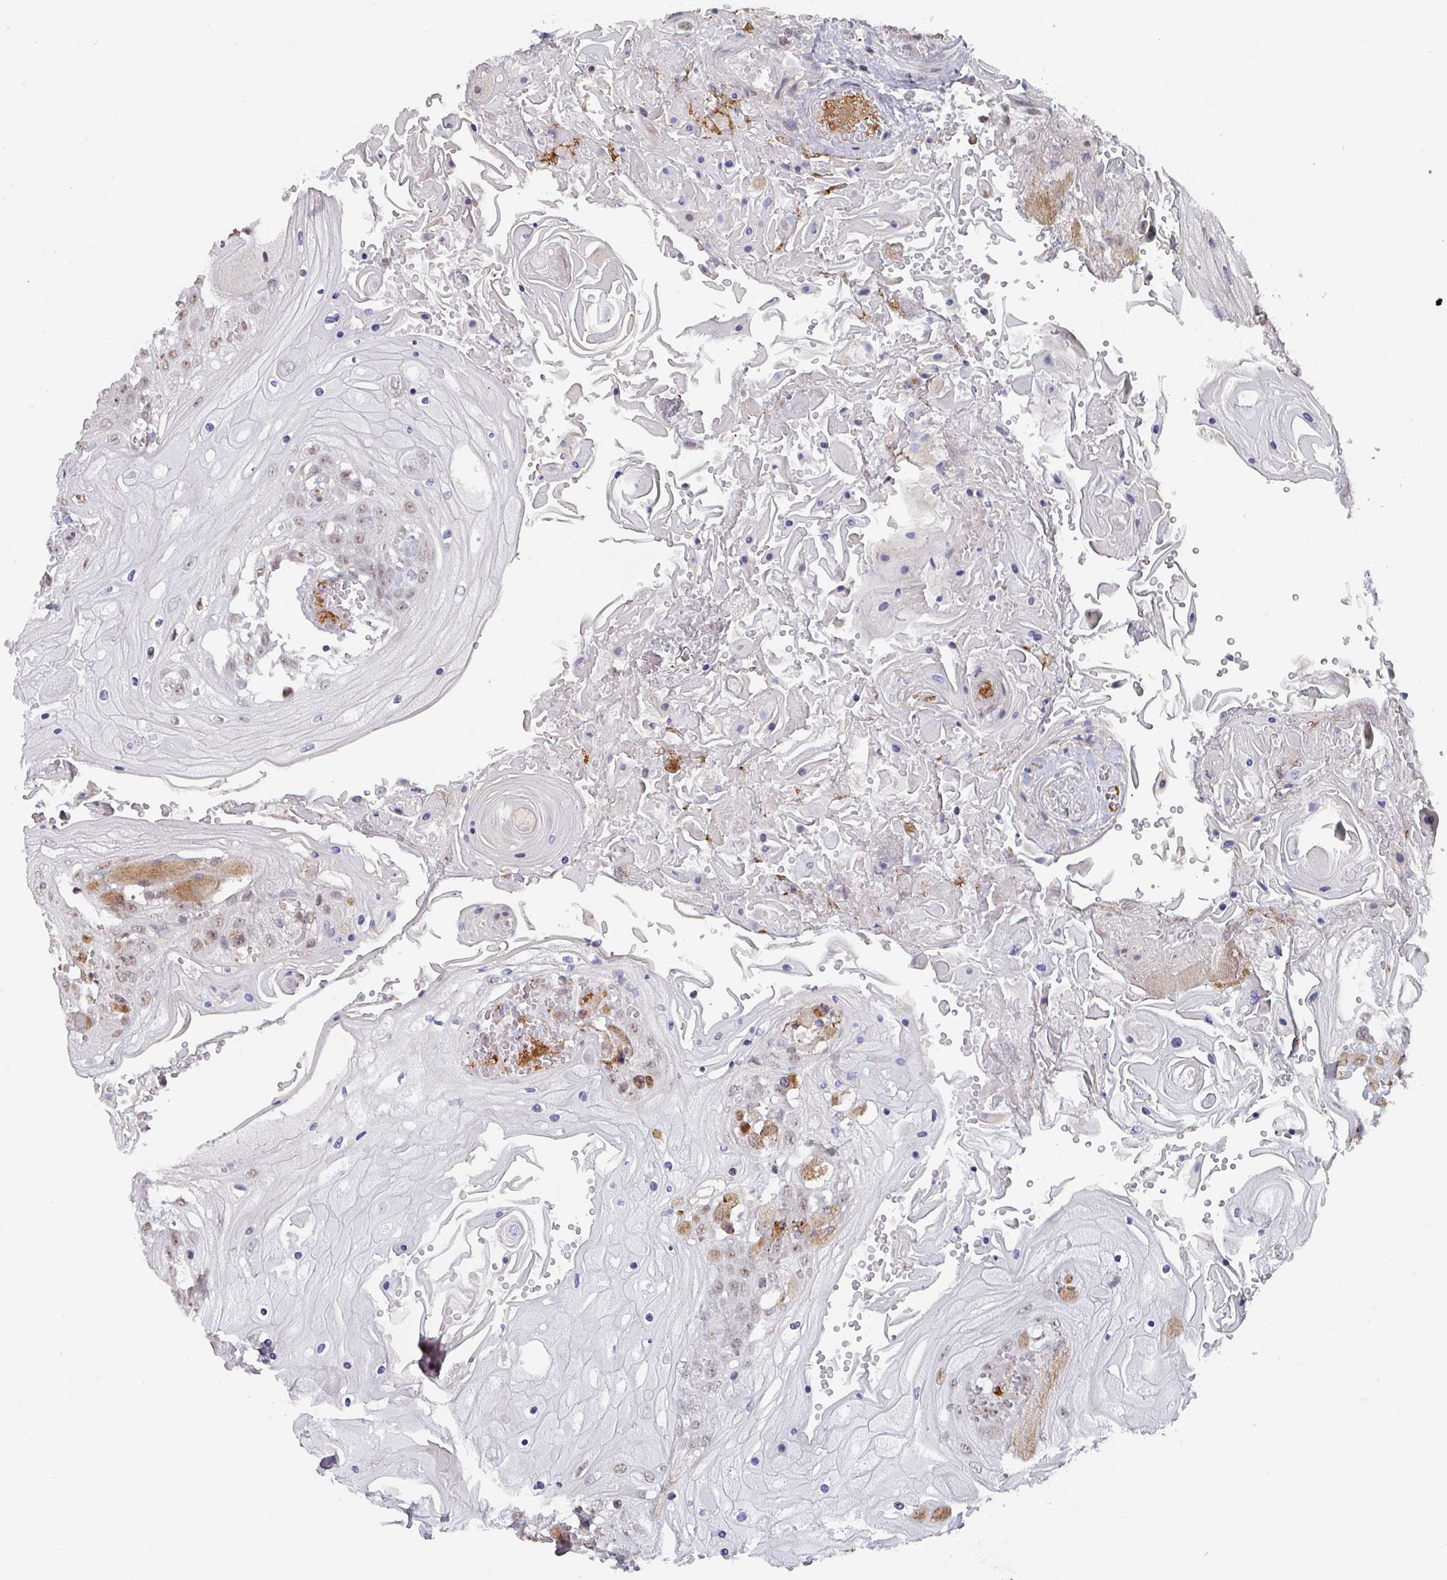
{"staining": {"intensity": "weak", "quantity": "25%-75%", "location": "nuclear"}, "tissue": "head and neck cancer", "cell_type": "Tumor cells", "image_type": "cancer", "snomed": [{"axis": "morphology", "description": "Squamous cell carcinoma, NOS"}, {"axis": "topography", "description": "Head-Neck"}], "caption": "Protein staining shows weak nuclear staining in approximately 25%-75% of tumor cells in head and neck cancer (squamous cell carcinoma). (DAB (3,3'-diaminobenzidine) = brown stain, brightfield microscopy at high magnification).", "gene": "ZNF654", "patient": {"sex": "female", "age": 43}}